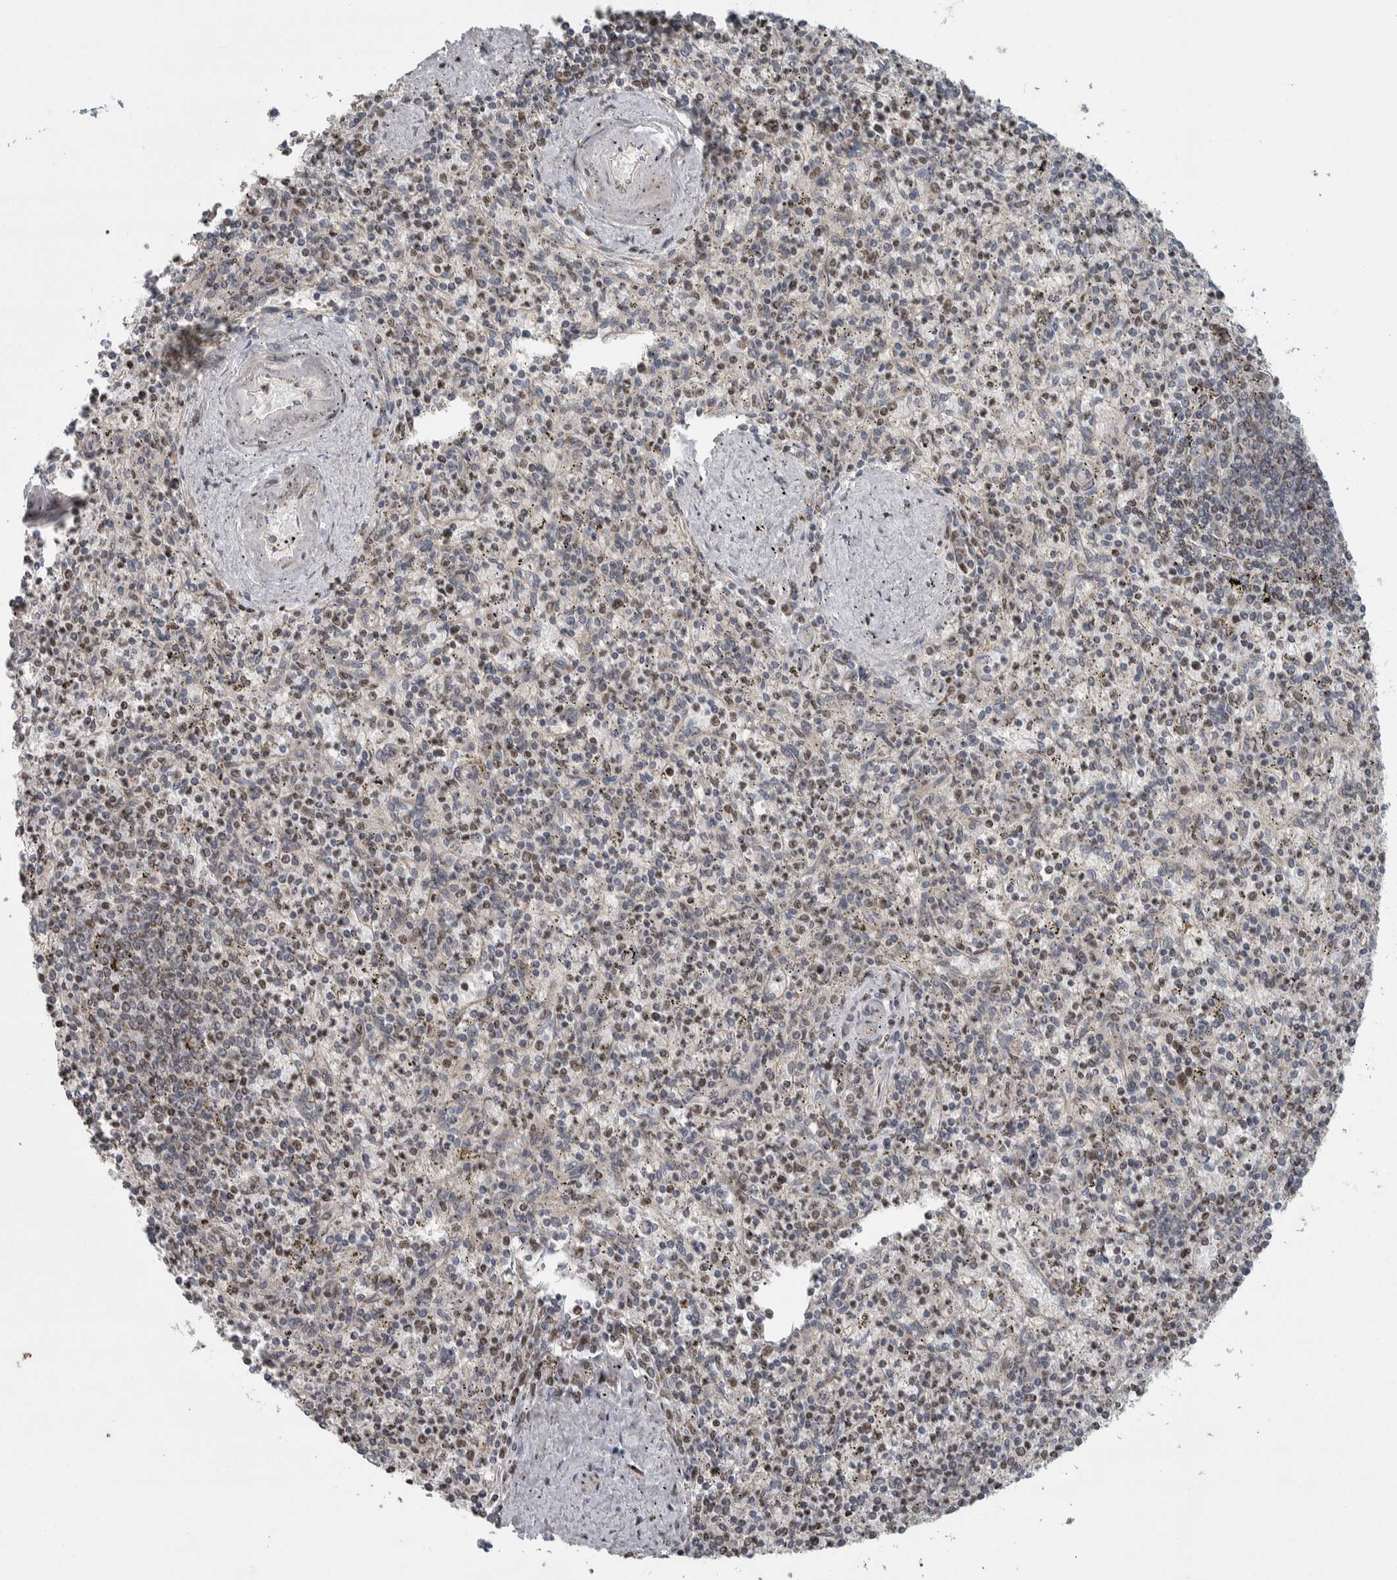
{"staining": {"intensity": "weak", "quantity": "25%-75%", "location": "cytoplasmic/membranous"}, "tissue": "spleen", "cell_type": "Cells in red pulp", "image_type": "normal", "snomed": [{"axis": "morphology", "description": "Normal tissue, NOS"}, {"axis": "topography", "description": "Spleen"}], "caption": "Immunohistochemistry histopathology image of benign spleen stained for a protein (brown), which shows low levels of weak cytoplasmic/membranous staining in about 25%-75% of cells in red pulp.", "gene": "CWC27", "patient": {"sex": "male", "age": 72}}